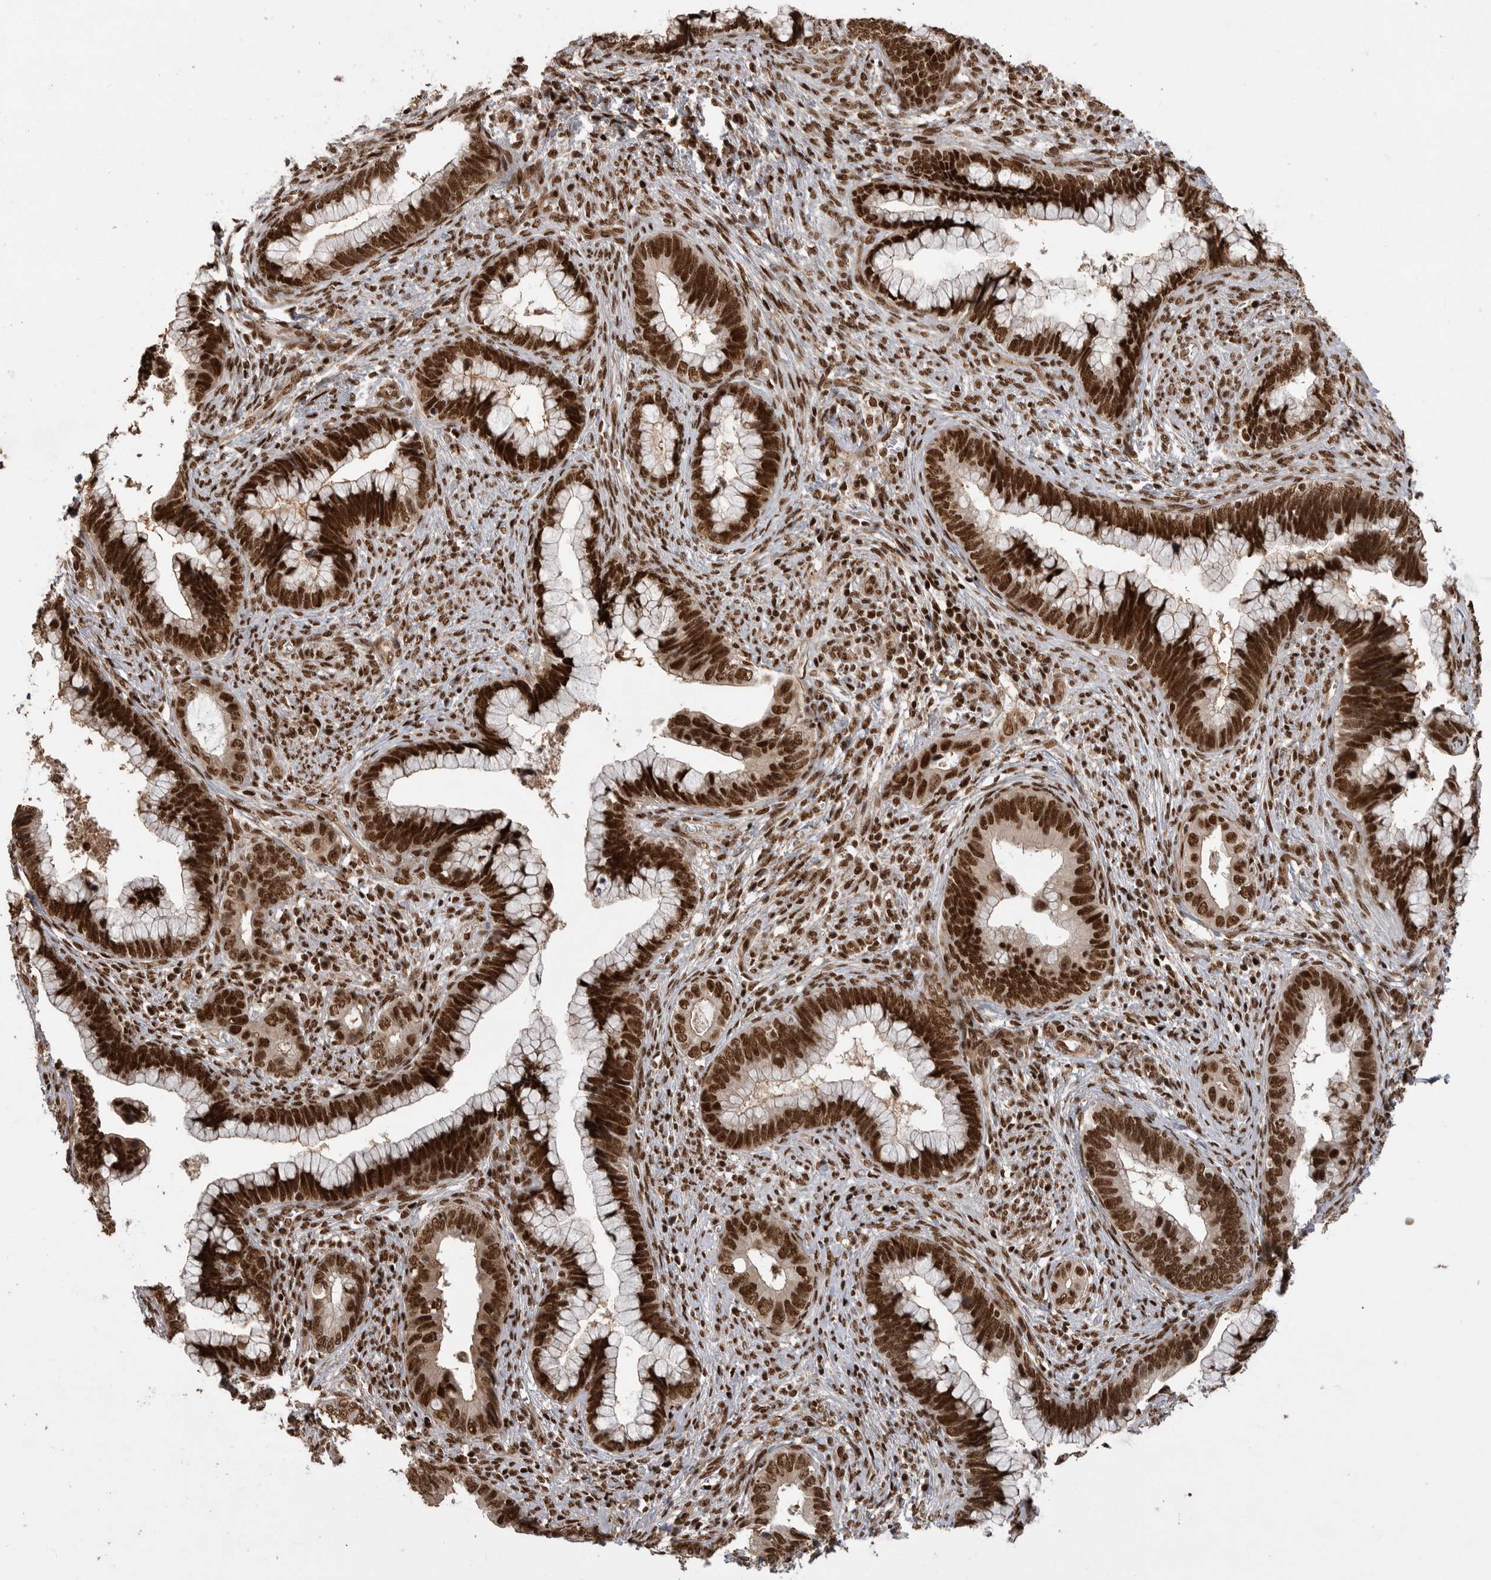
{"staining": {"intensity": "strong", "quantity": ">75%", "location": "nuclear"}, "tissue": "cervical cancer", "cell_type": "Tumor cells", "image_type": "cancer", "snomed": [{"axis": "morphology", "description": "Adenocarcinoma, NOS"}, {"axis": "topography", "description": "Cervix"}], "caption": "Human adenocarcinoma (cervical) stained with a brown dye exhibits strong nuclear positive staining in approximately >75% of tumor cells.", "gene": "PPP1R8", "patient": {"sex": "female", "age": 44}}